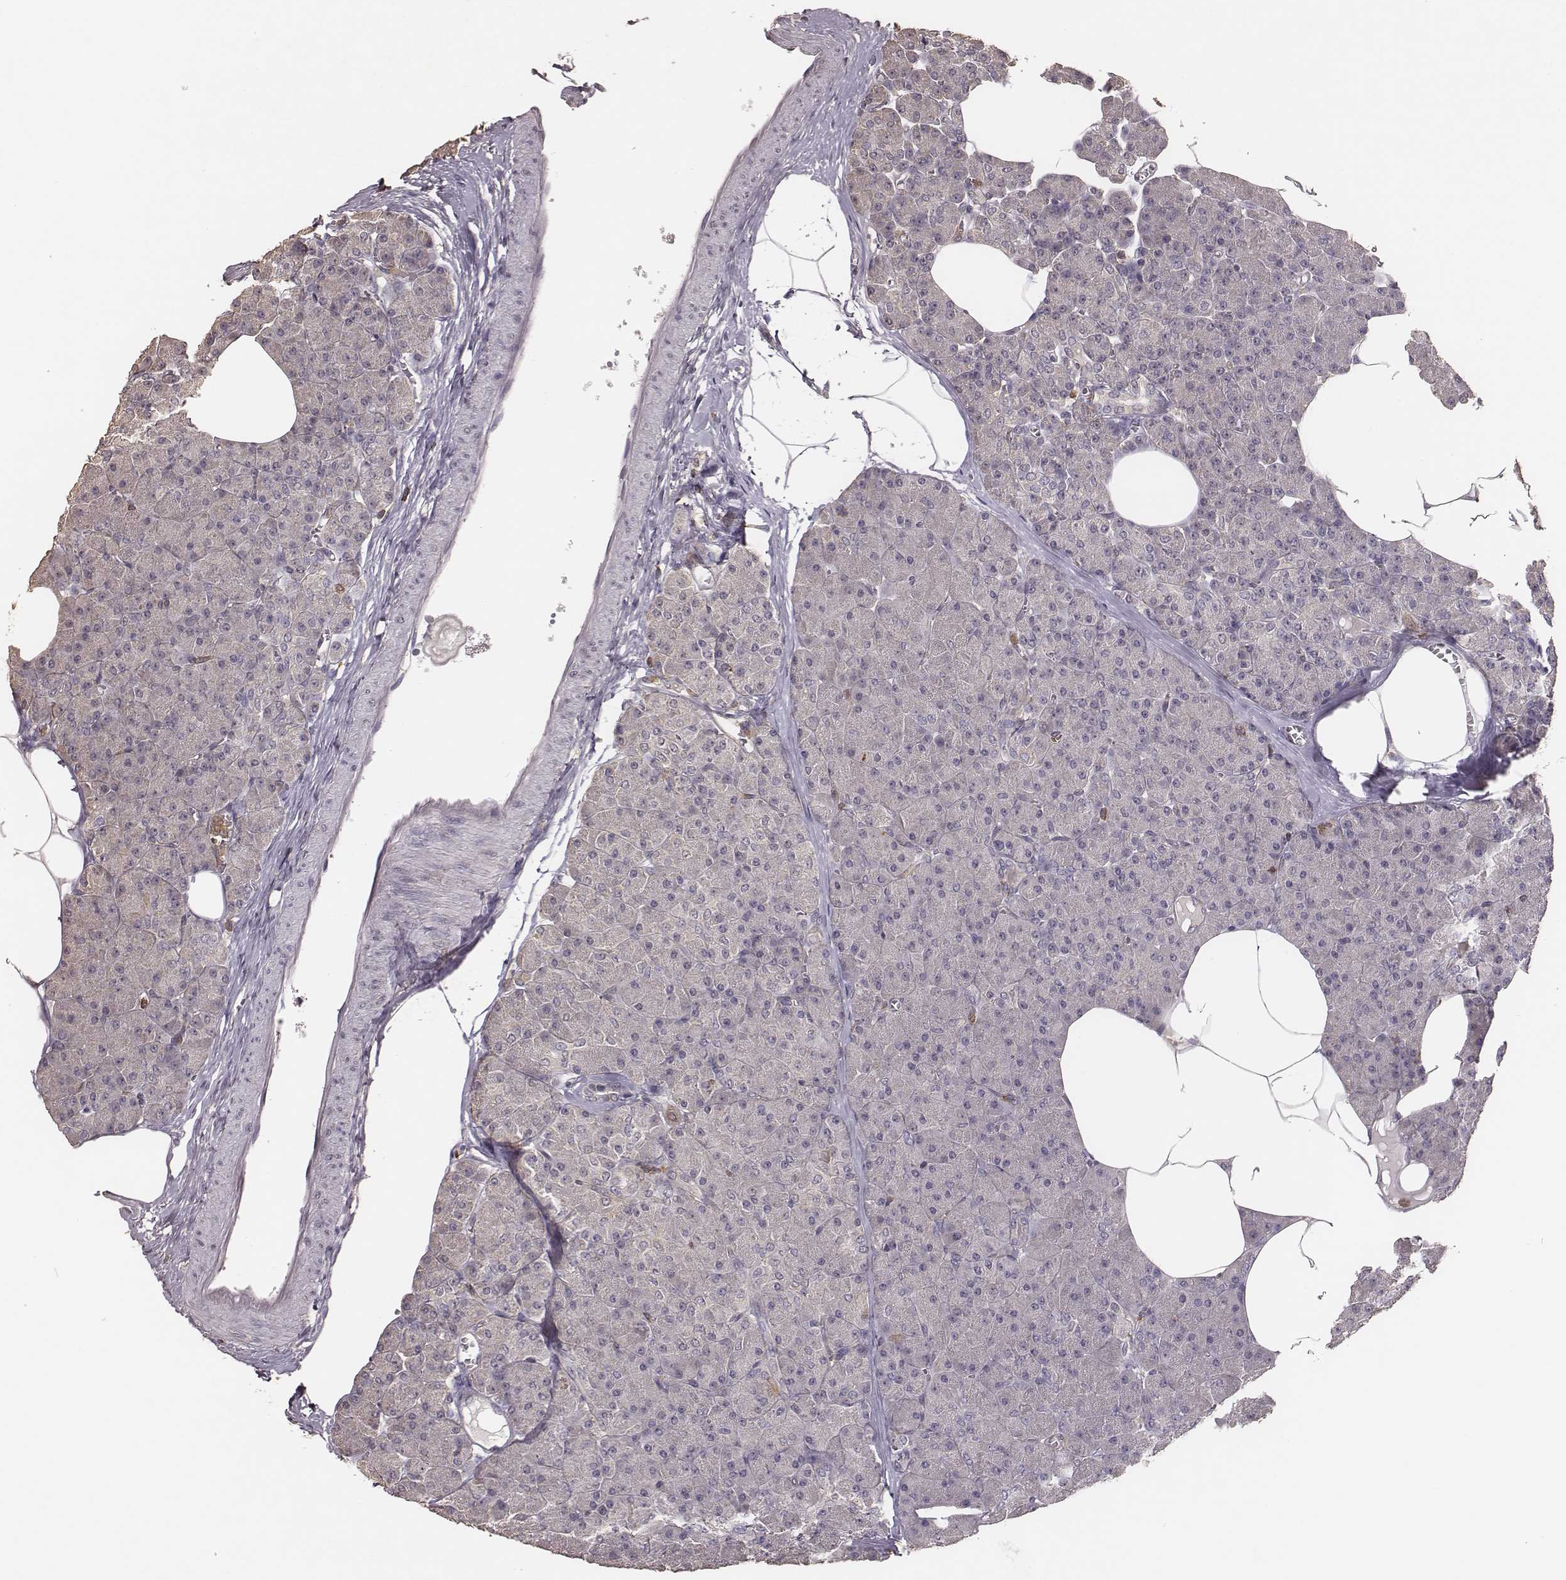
{"staining": {"intensity": "negative", "quantity": "none", "location": "none"}, "tissue": "pancreas", "cell_type": "Exocrine glandular cells", "image_type": "normal", "snomed": [{"axis": "morphology", "description": "Normal tissue, NOS"}, {"axis": "topography", "description": "Pancreas"}], "caption": "Human pancreas stained for a protein using immunohistochemistry shows no staining in exocrine glandular cells.", "gene": "PILRA", "patient": {"sex": "female", "age": 45}}